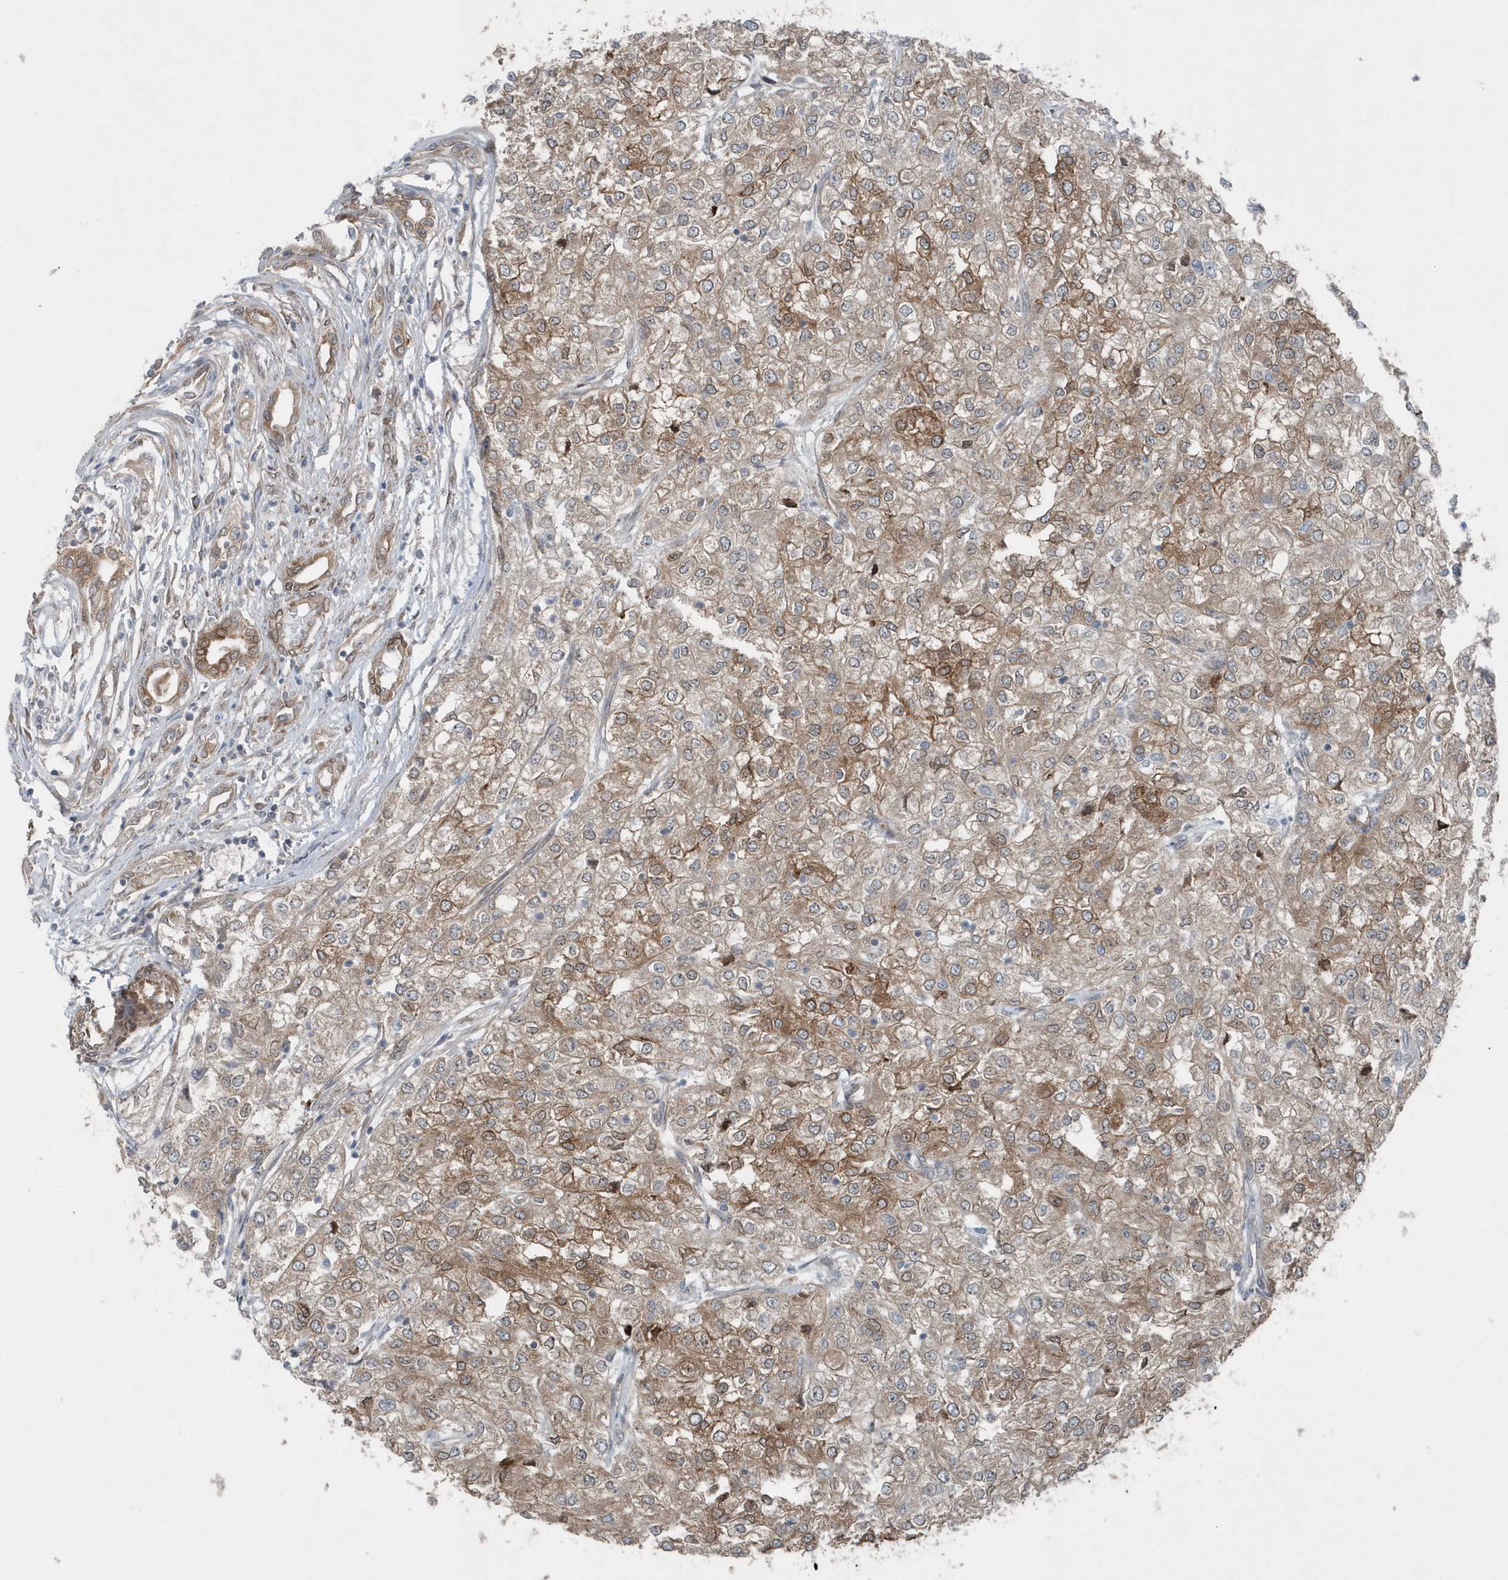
{"staining": {"intensity": "weak", "quantity": "25%-75%", "location": "cytoplasmic/membranous"}, "tissue": "renal cancer", "cell_type": "Tumor cells", "image_type": "cancer", "snomed": [{"axis": "morphology", "description": "Adenocarcinoma, NOS"}, {"axis": "topography", "description": "Kidney"}], "caption": "The photomicrograph reveals a brown stain indicating the presence of a protein in the cytoplasmic/membranous of tumor cells in renal cancer. The staining was performed using DAB, with brown indicating positive protein expression. Nuclei are stained blue with hematoxylin.", "gene": "MCC", "patient": {"sex": "female", "age": 54}}